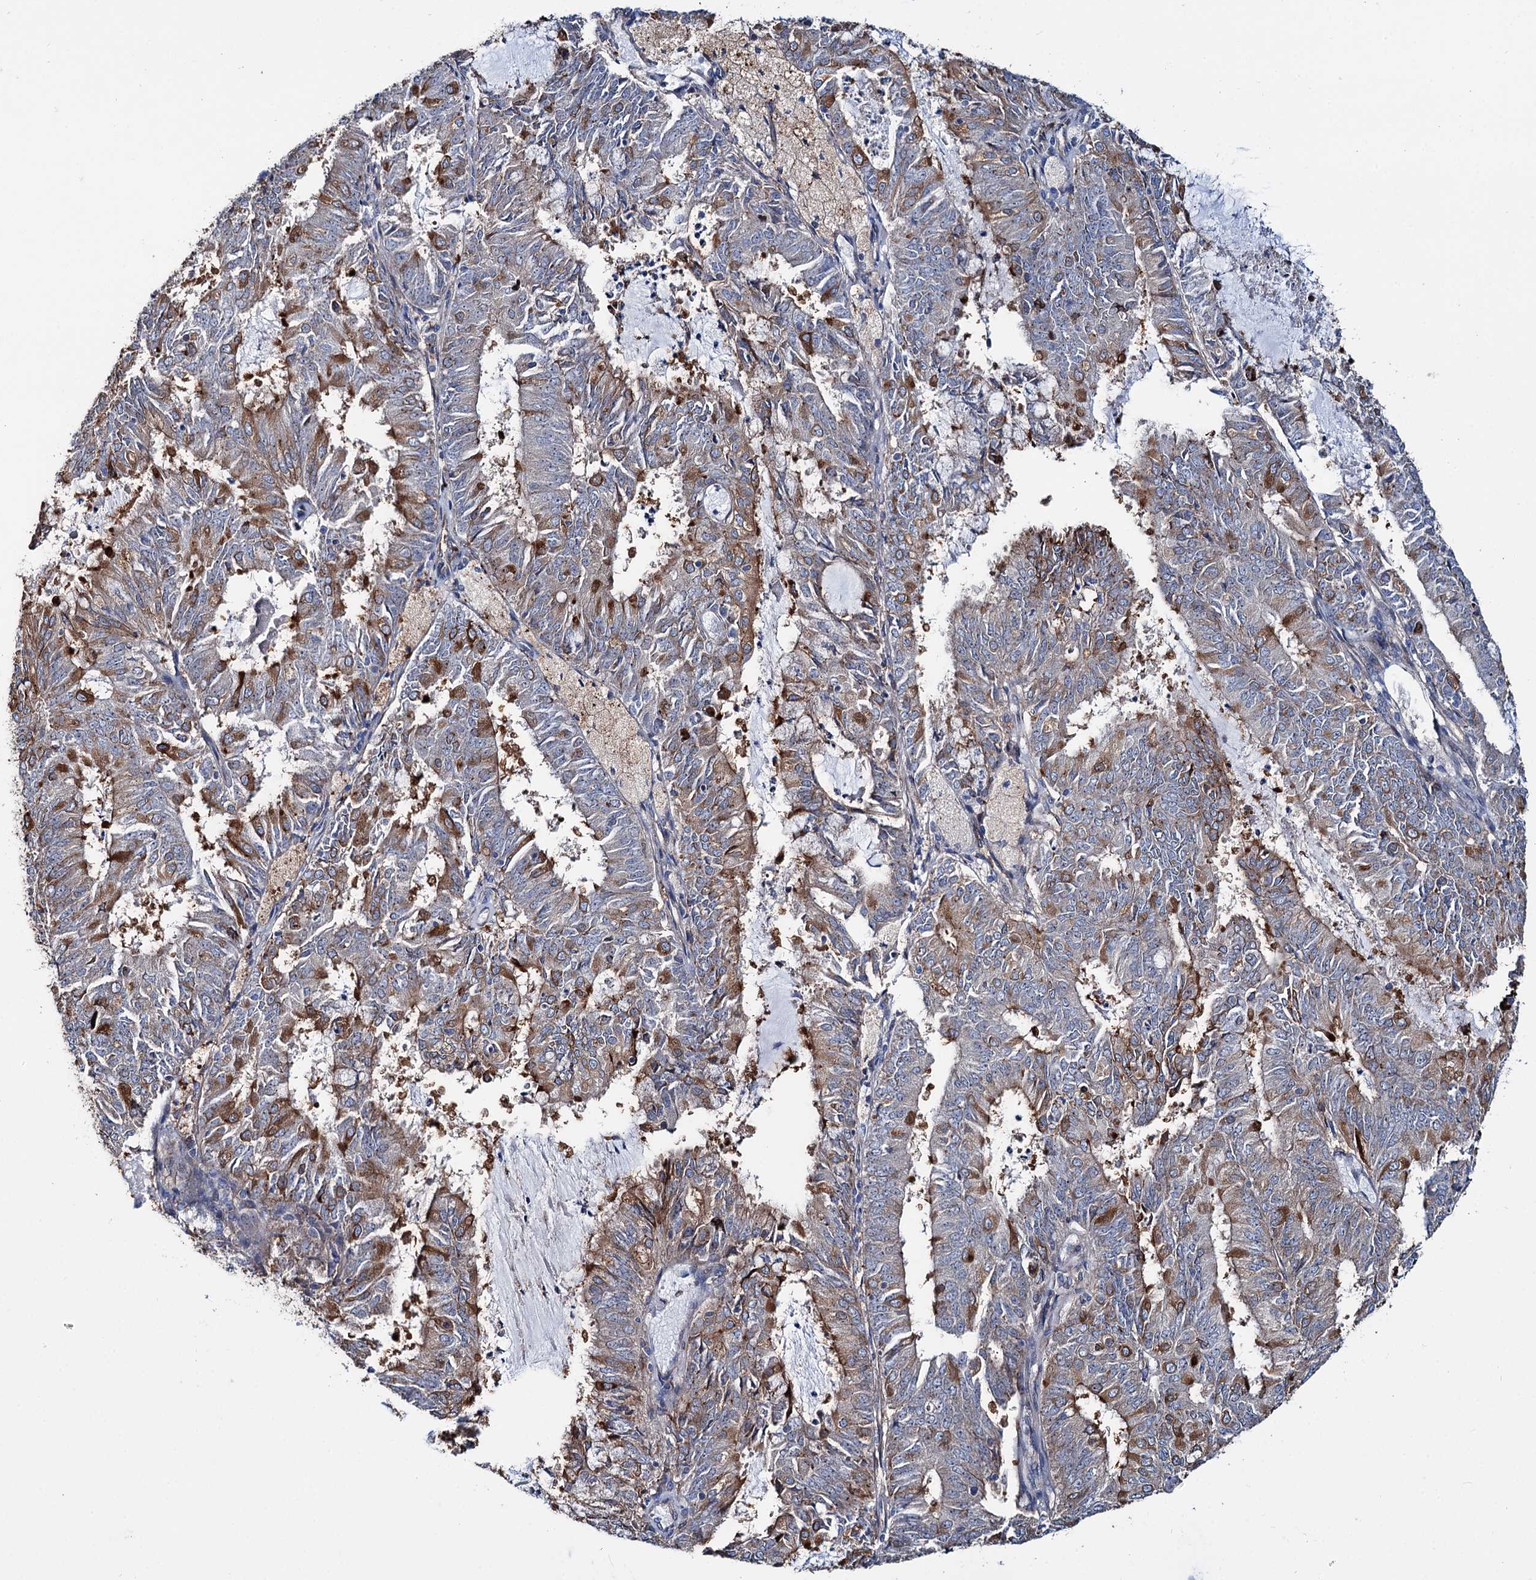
{"staining": {"intensity": "moderate", "quantity": "25%-75%", "location": "cytoplasmic/membranous"}, "tissue": "endometrial cancer", "cell_type": "Tumor cells", "image_type": "cancer", "snomed": [{"axis": "morphology", "description": "Adenocarcinoma, NOS"}, {"axis": "topography", "description": "Endometrium"}], "caption": "Approximately 25%-75% of tumor cells in endometrial adenocarcinoma display moderate cytoplasmic/membranous protein expression as visualized by brown immunohistochemical staining.", "gene": "PTDSS2", "patient": {"sex": "female", "age": 57}}